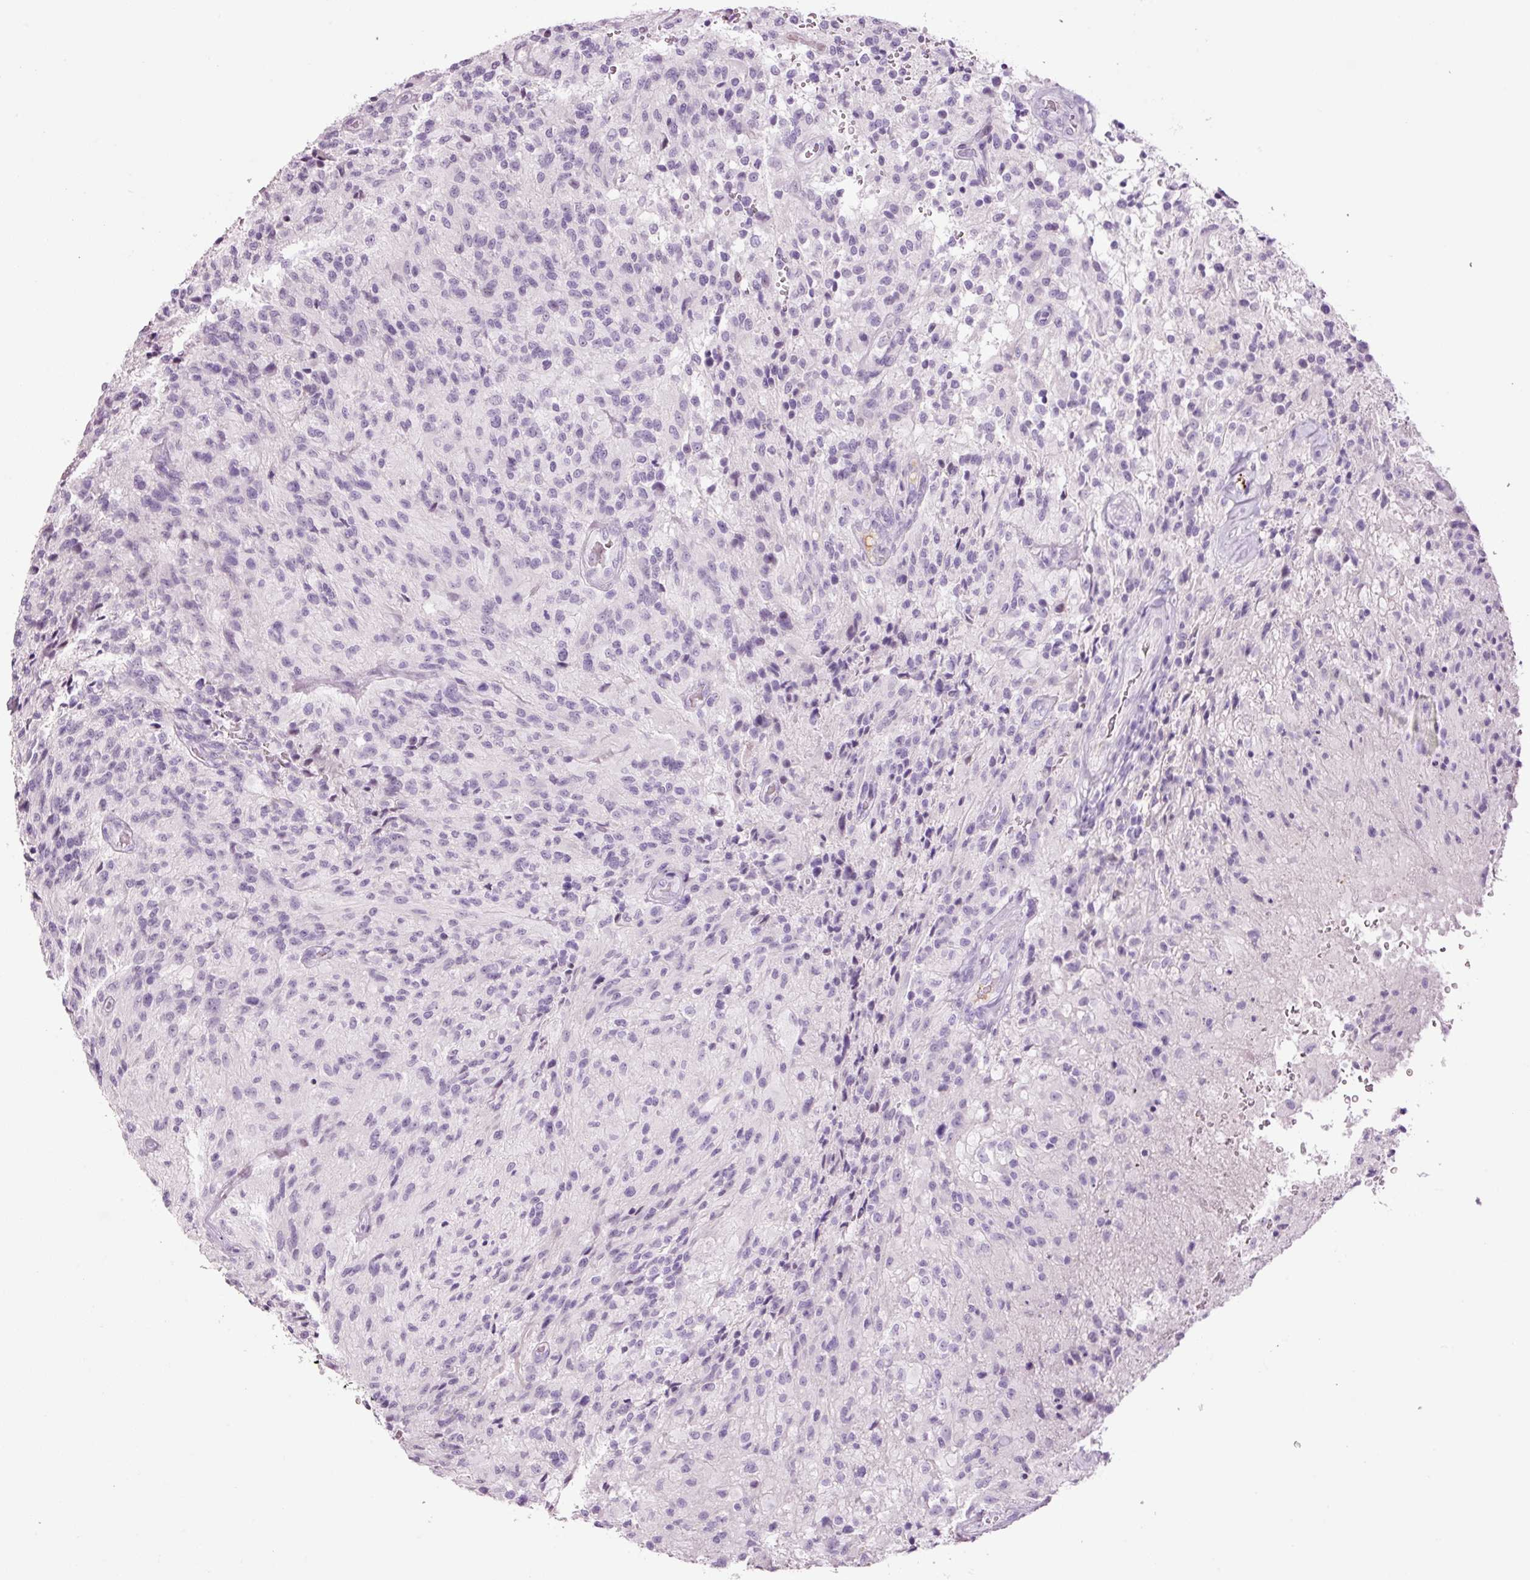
{"staining": {"intensity": "negative", "quantity": "none", "location": "none"}, "tissue": "glioma", "cell_type": "Tumor cells", "image_type": "cancer", "snomed": [{"axis": "morphology", "description": "Normal tissue, NOS"}, {"axis": "morphology", "description": "Glioma, malignant, High grade"}, {"axis": "topography", "description": "Cerebral cortex"}], "caption": "Human malignant high-grade glioma stained for a protein using immunohistochemistry (IHC) shows no staining in tumor cells.", "gene": "KLF1", "patient": {"sex": "male", "age": 56}}